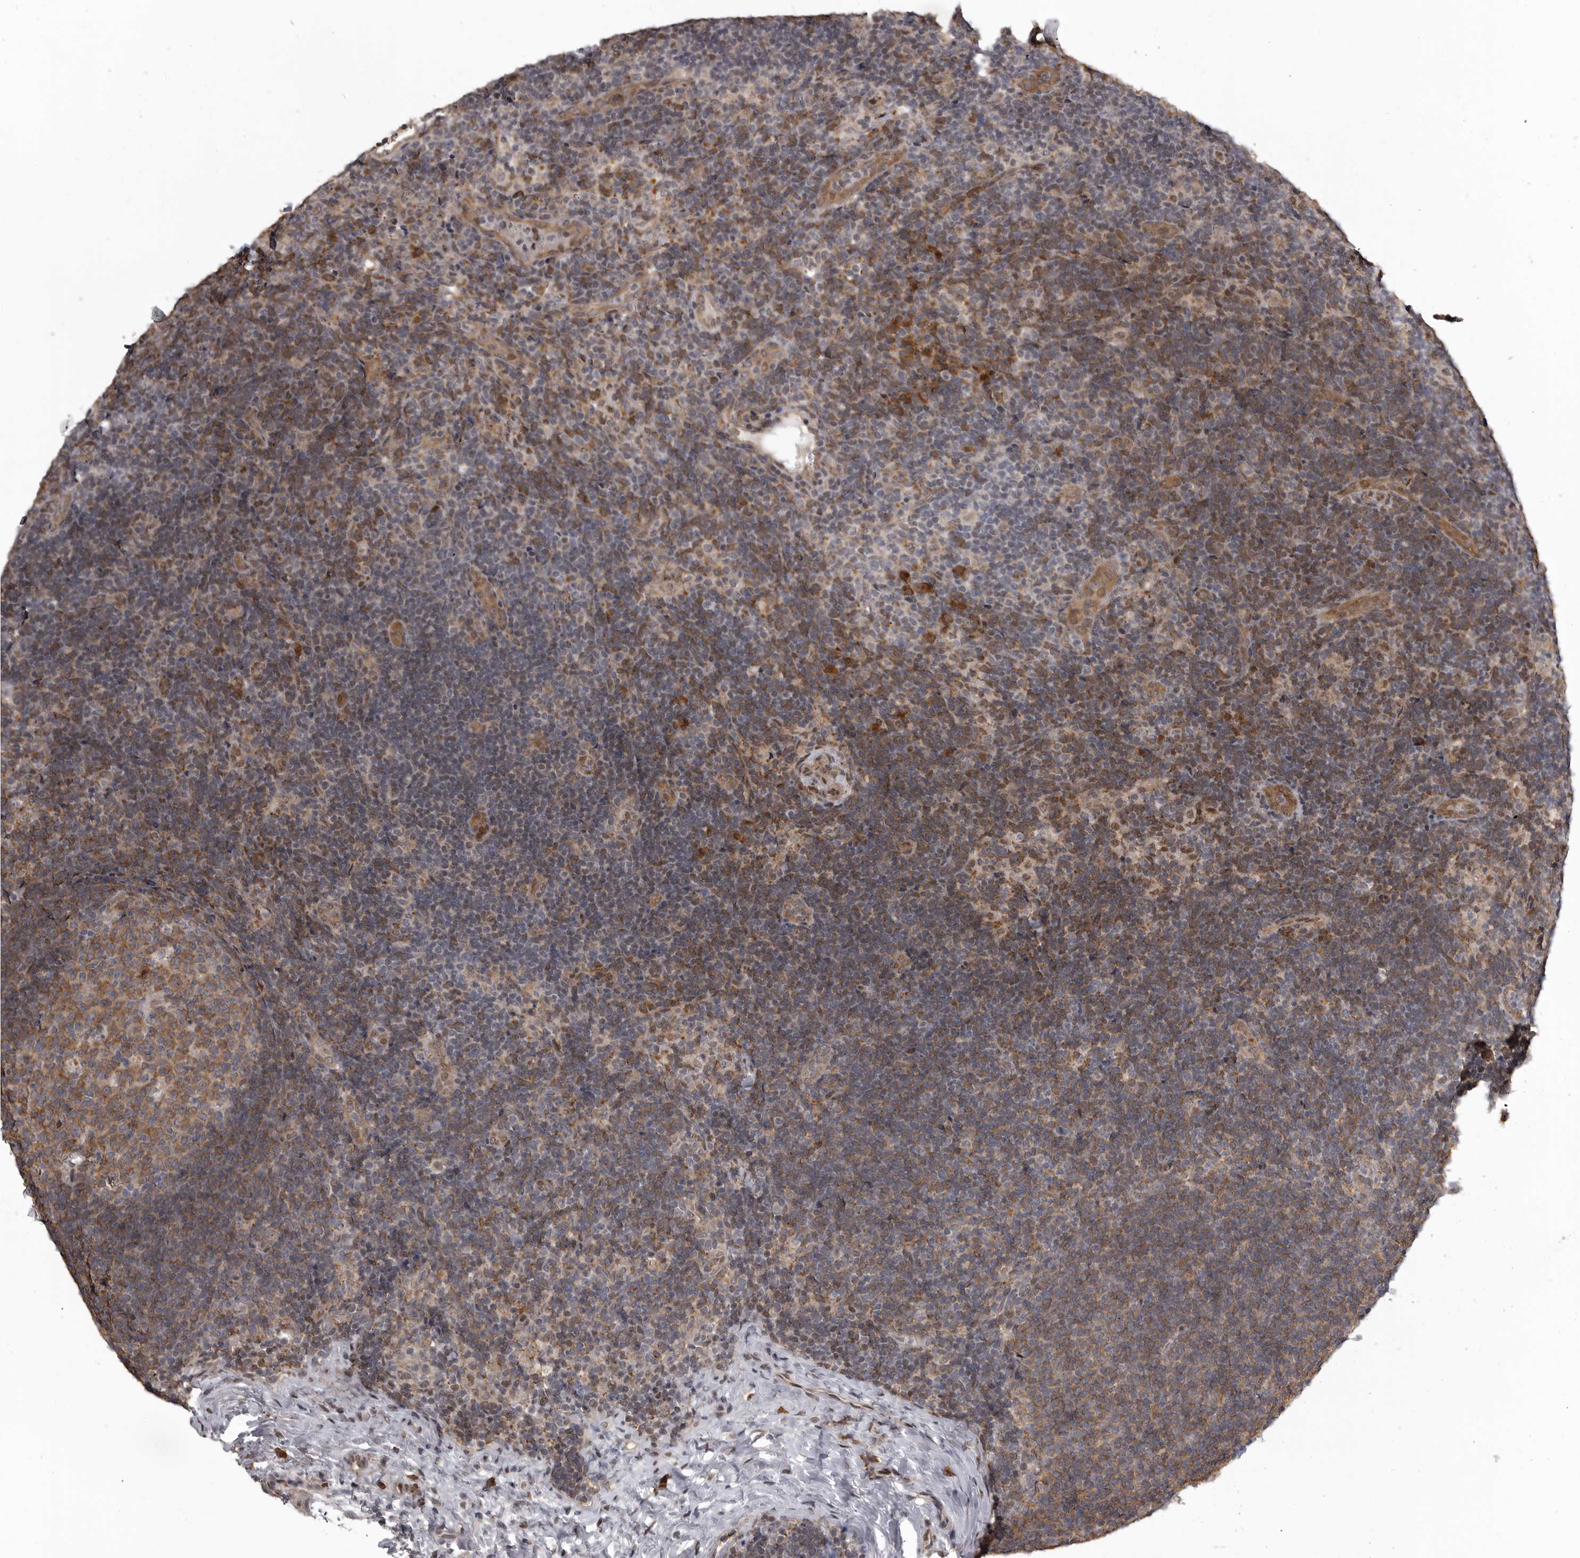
{"staining": {"intensity": "moderate", "quantity": ">75%", "location": "cytoplasmic/membranous"}, "tissue": "lymph node", "cell_type": "Germinal center cells", "image_type": "normal", "snomed": [{"axis": "morphology", "description": "Normal tissue, NOS"}, {"axis": "topography", "description": "Lymph node"}], "caption": "Immunohistochemical staining of benign human lymph node displays medium levels of moderate cytoplasmic/membranous expression in approximately >75% of germinal center cells.", "gene": "SNX16", "patient": {"sex": "female", "age": 22}}